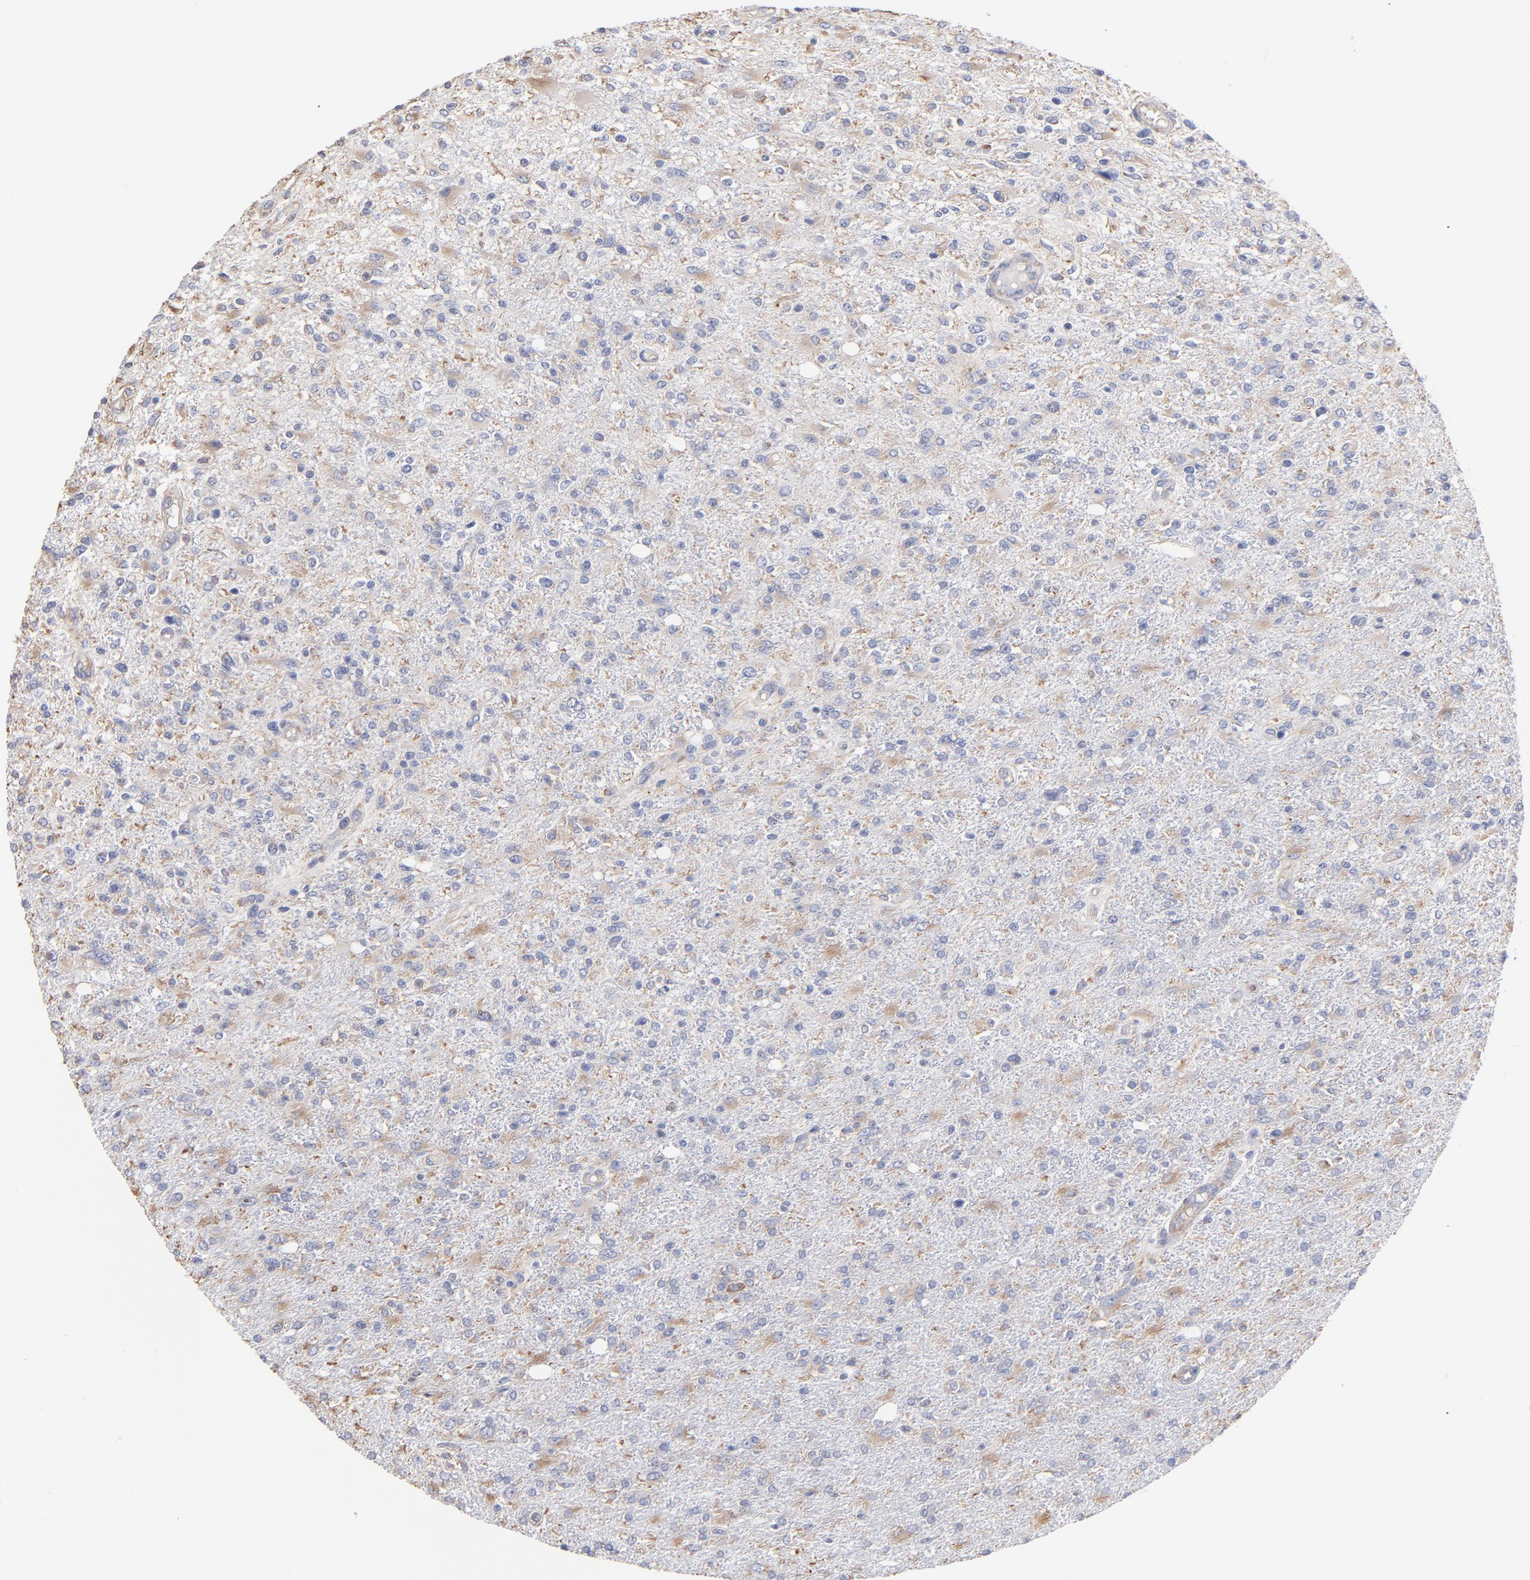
{"staining": {"intensity": "weak", "quantity": "<25%", "location": "cytoplasmic/membranous"}, "tissue": "glioma", "cell_type": "Tumor cells", "image_type": "cancer", "snomed": [{"axis": "morphology", "description": "Glioma, malignant, High grade"}, {"axis": "topography", "description": "Cerebral cortex"}], "caption": "The photomicrograph exhibits no significant expression in tumor cells of malignant high-grade glioma.", "gene": "RPL9", "patient": {"sex": "male", "age": 76}}